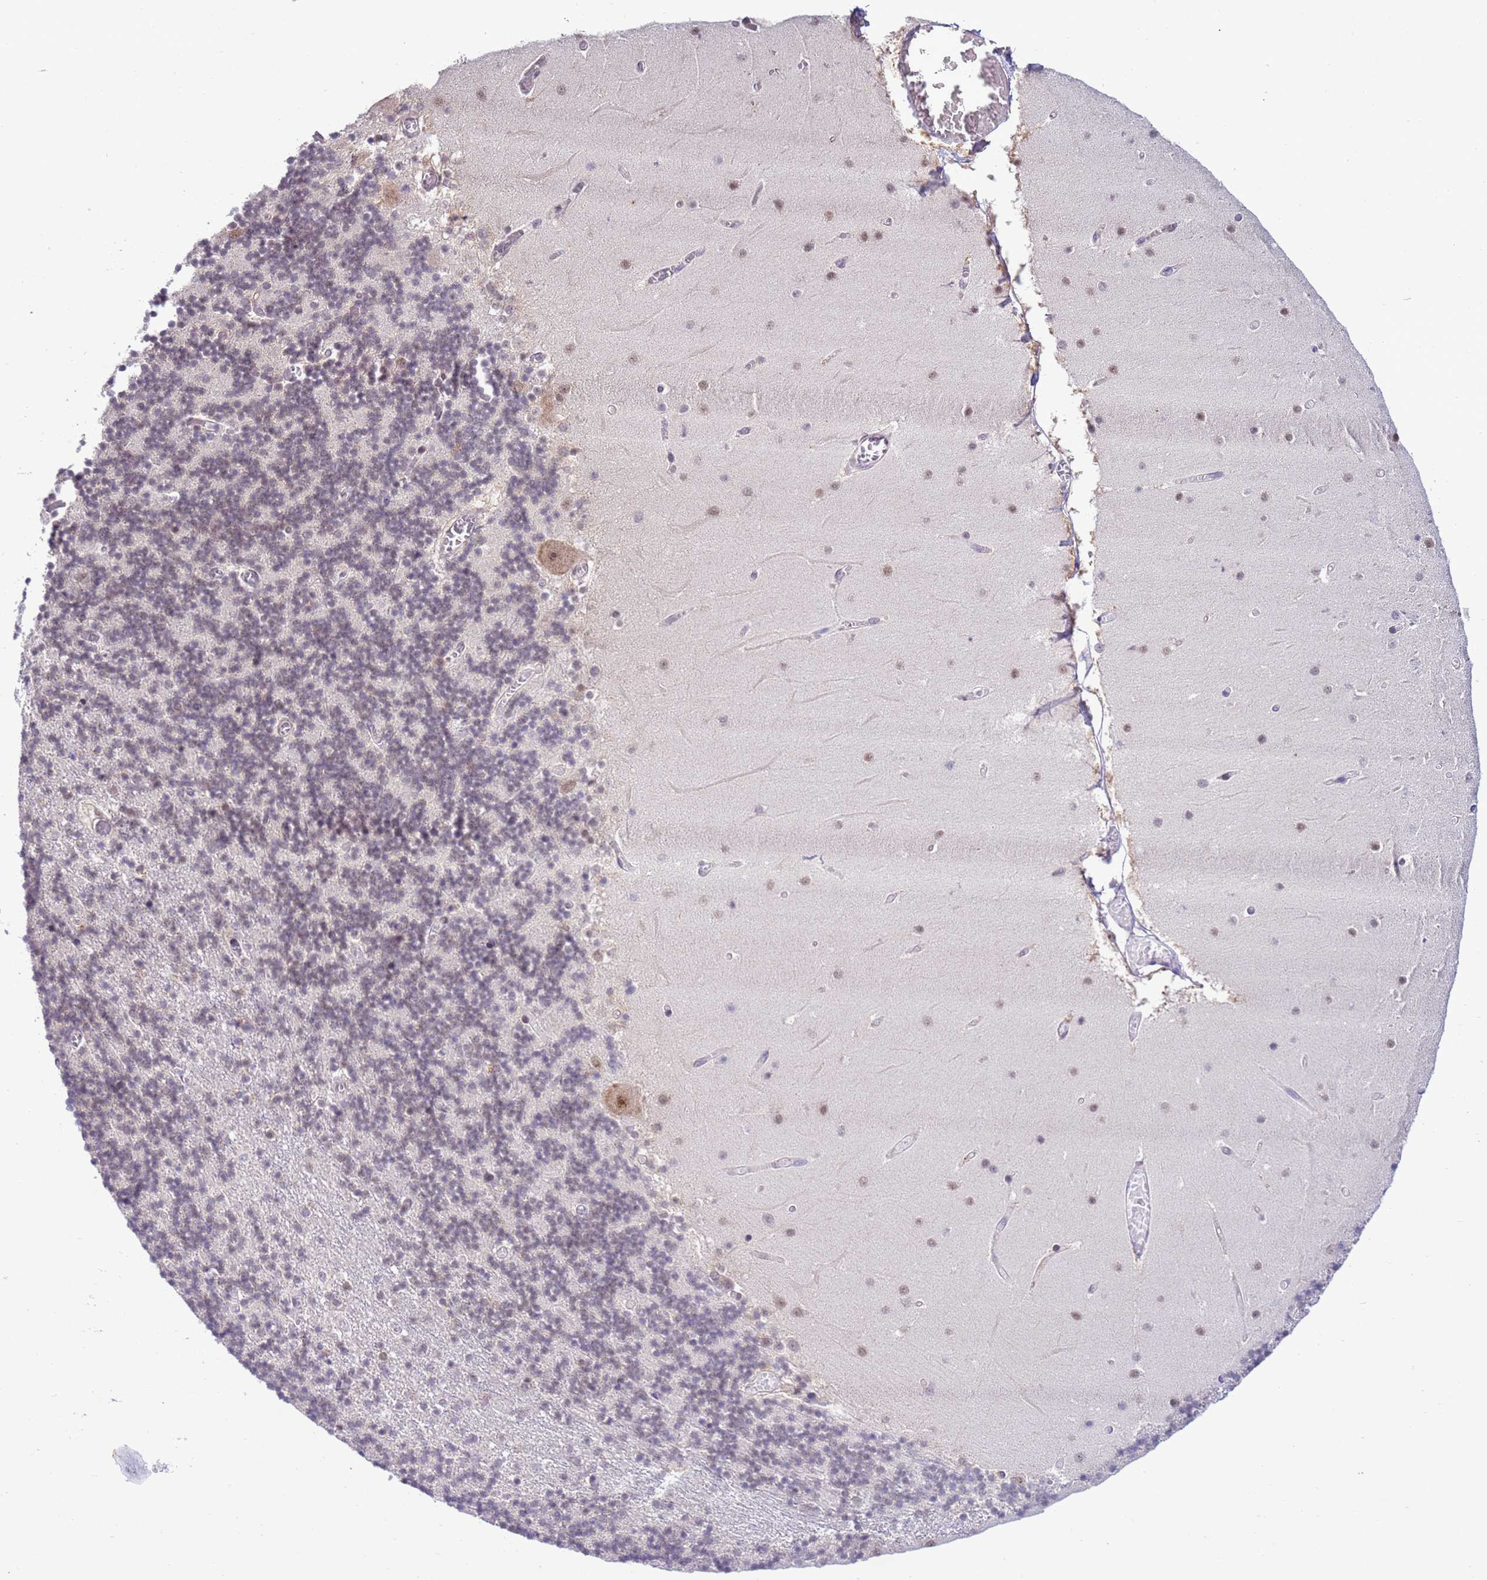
{"staining": {"intensity": "weak", "quantity": "25%-75%", "location": "nuclear"}, "tissue": "cerebellum", "cell_type": "Cells in granular layer", "image_type": "normal", "snomed": [{"axis": "morphology", "description": "Normal tissue, NOS"}, {"axis": "topography", "description": "Cerebellum"}], "caption": "The histopathology image shows staining of unremarkable cerebellum, revealing weak nuclear protein expression (brown color) within cells in granular layer. (DAB = brown stain, brightfield microscopy at high magnification).", "gene": "PRPF6", "patient": {"sex": "female", "age": 28}}